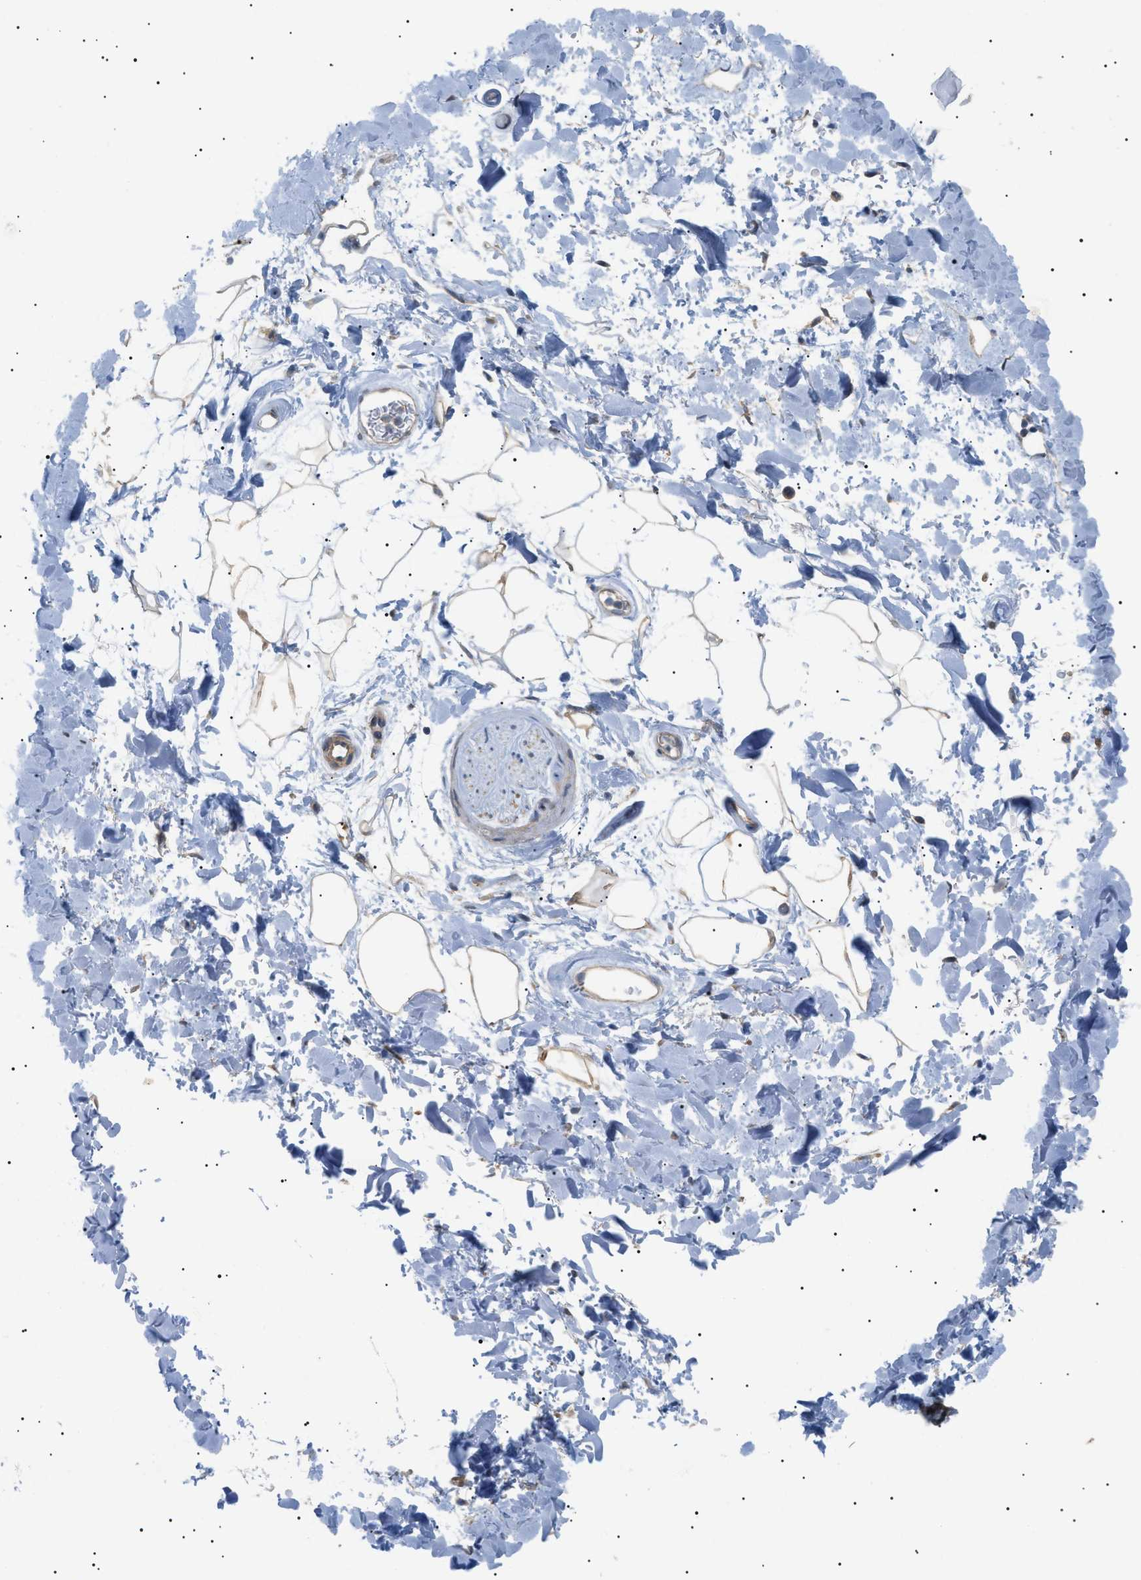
{"staining": {"intensity": "weak", "quantity": "25%-75%", "location": "cytoplasmic/membranous"}, "tissue": "adipose tissue", "cell_type": "Adipocytes", "image_type": "normal", "snomed": [{"axis": "morphology", "description": "Normal tissue, NOS"}, {"axis": "topography", "description": "Soft tissue"}], "caption": "This micrograph exhibits normal adipose tissue stained with IHC to label a protein in brown. The cytoplasmic/membranous of adipocytes show weak positivity for the protein. Nuclei are counter-stained blue.", "gene": "IRS2", "patient": {"sex": "male", "age": 72}}